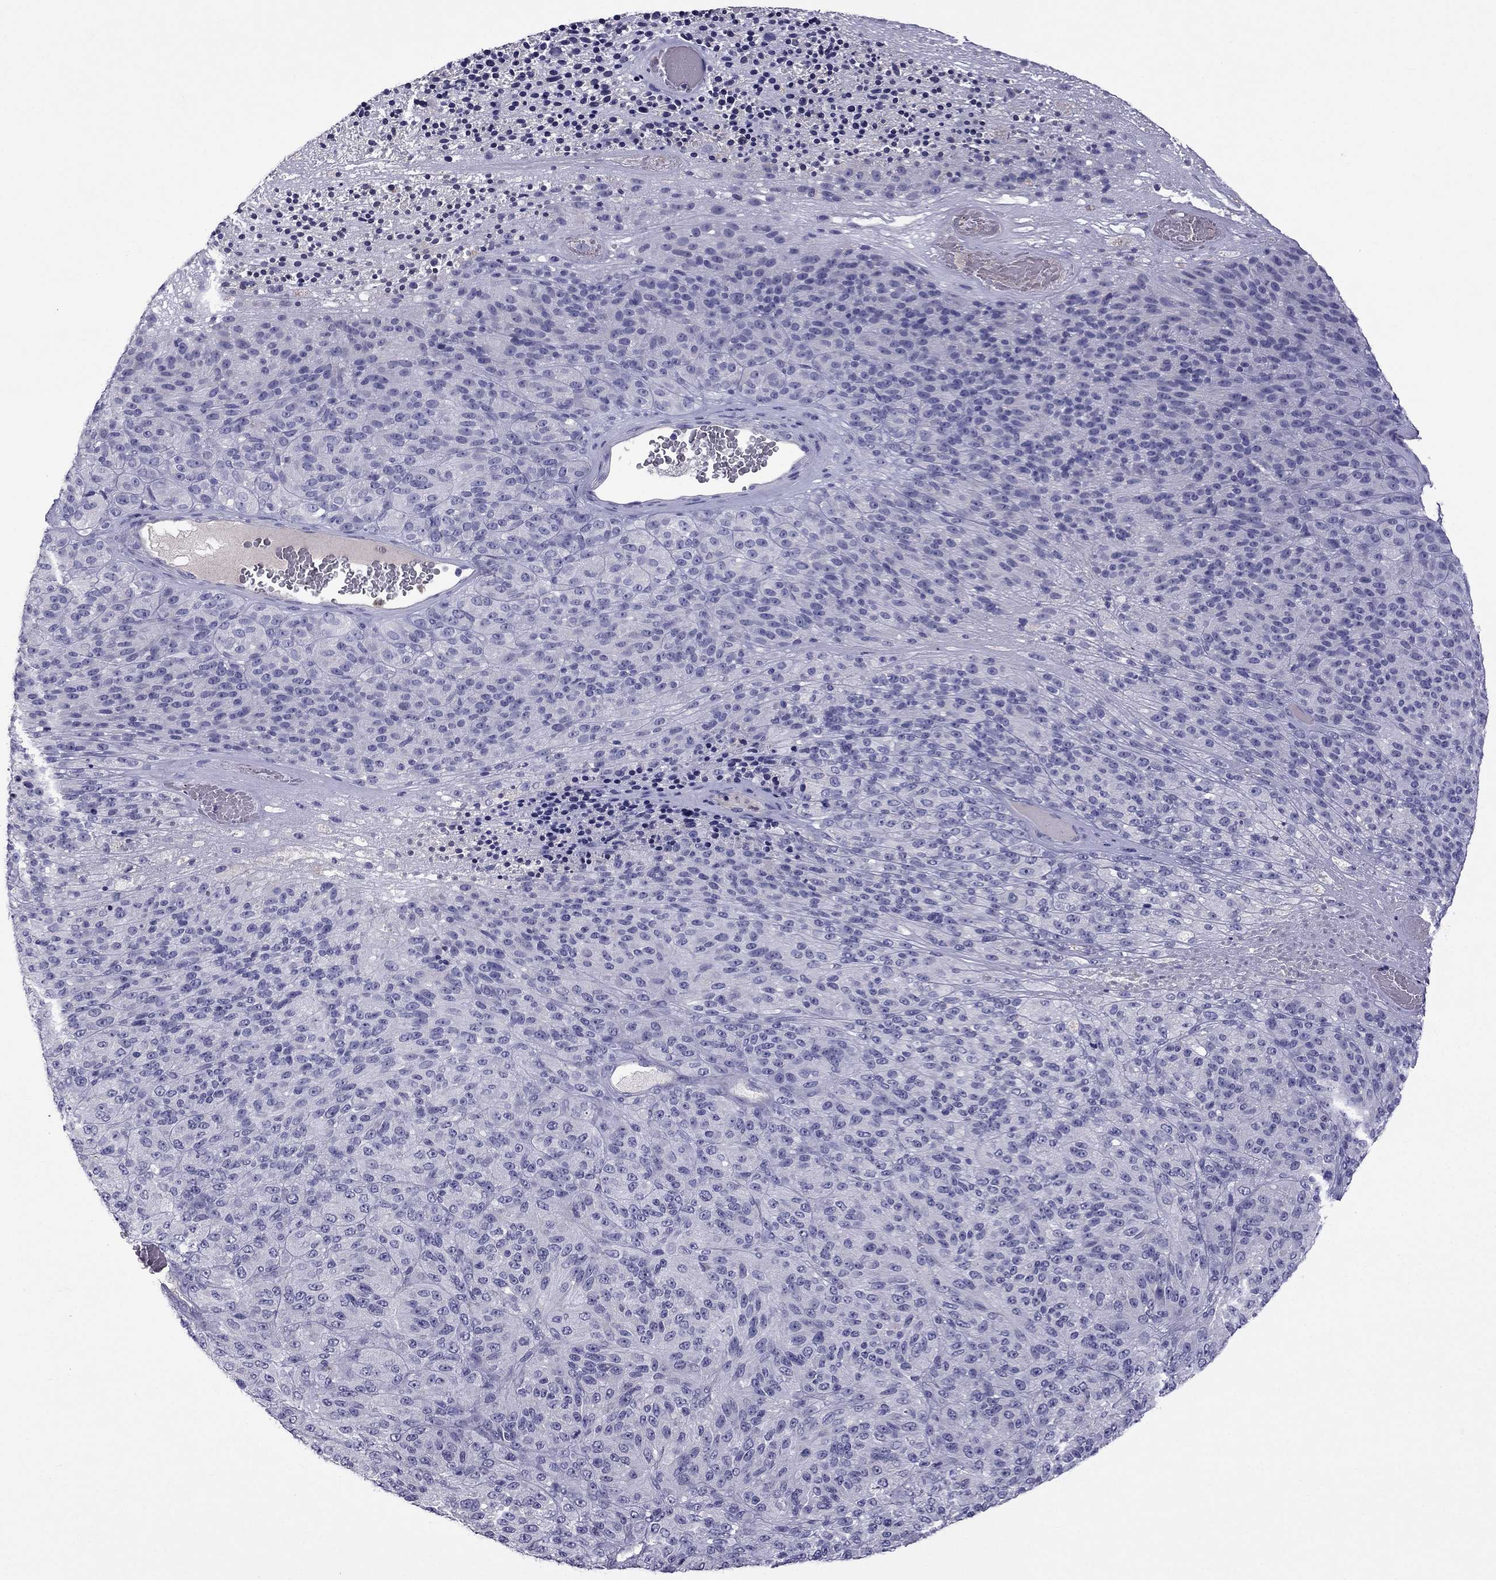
{"staining": {"intensity": "negative", "quantity": "none", "location": "none"}, "tissue": "melanoma", "cell_type": "Tumor cells", "image_type": "cancer", "snomed": [{"axis": "morphology", "description": "Malignant melanoma, Metastatic site"}, {"axis": "topography", "description": "Brain"}], "caption": "A micrograph of human melanoma is negative for staining in tumor cells.", "gene": "STOML3", "patient": {"sex": "female", "age": 56}}